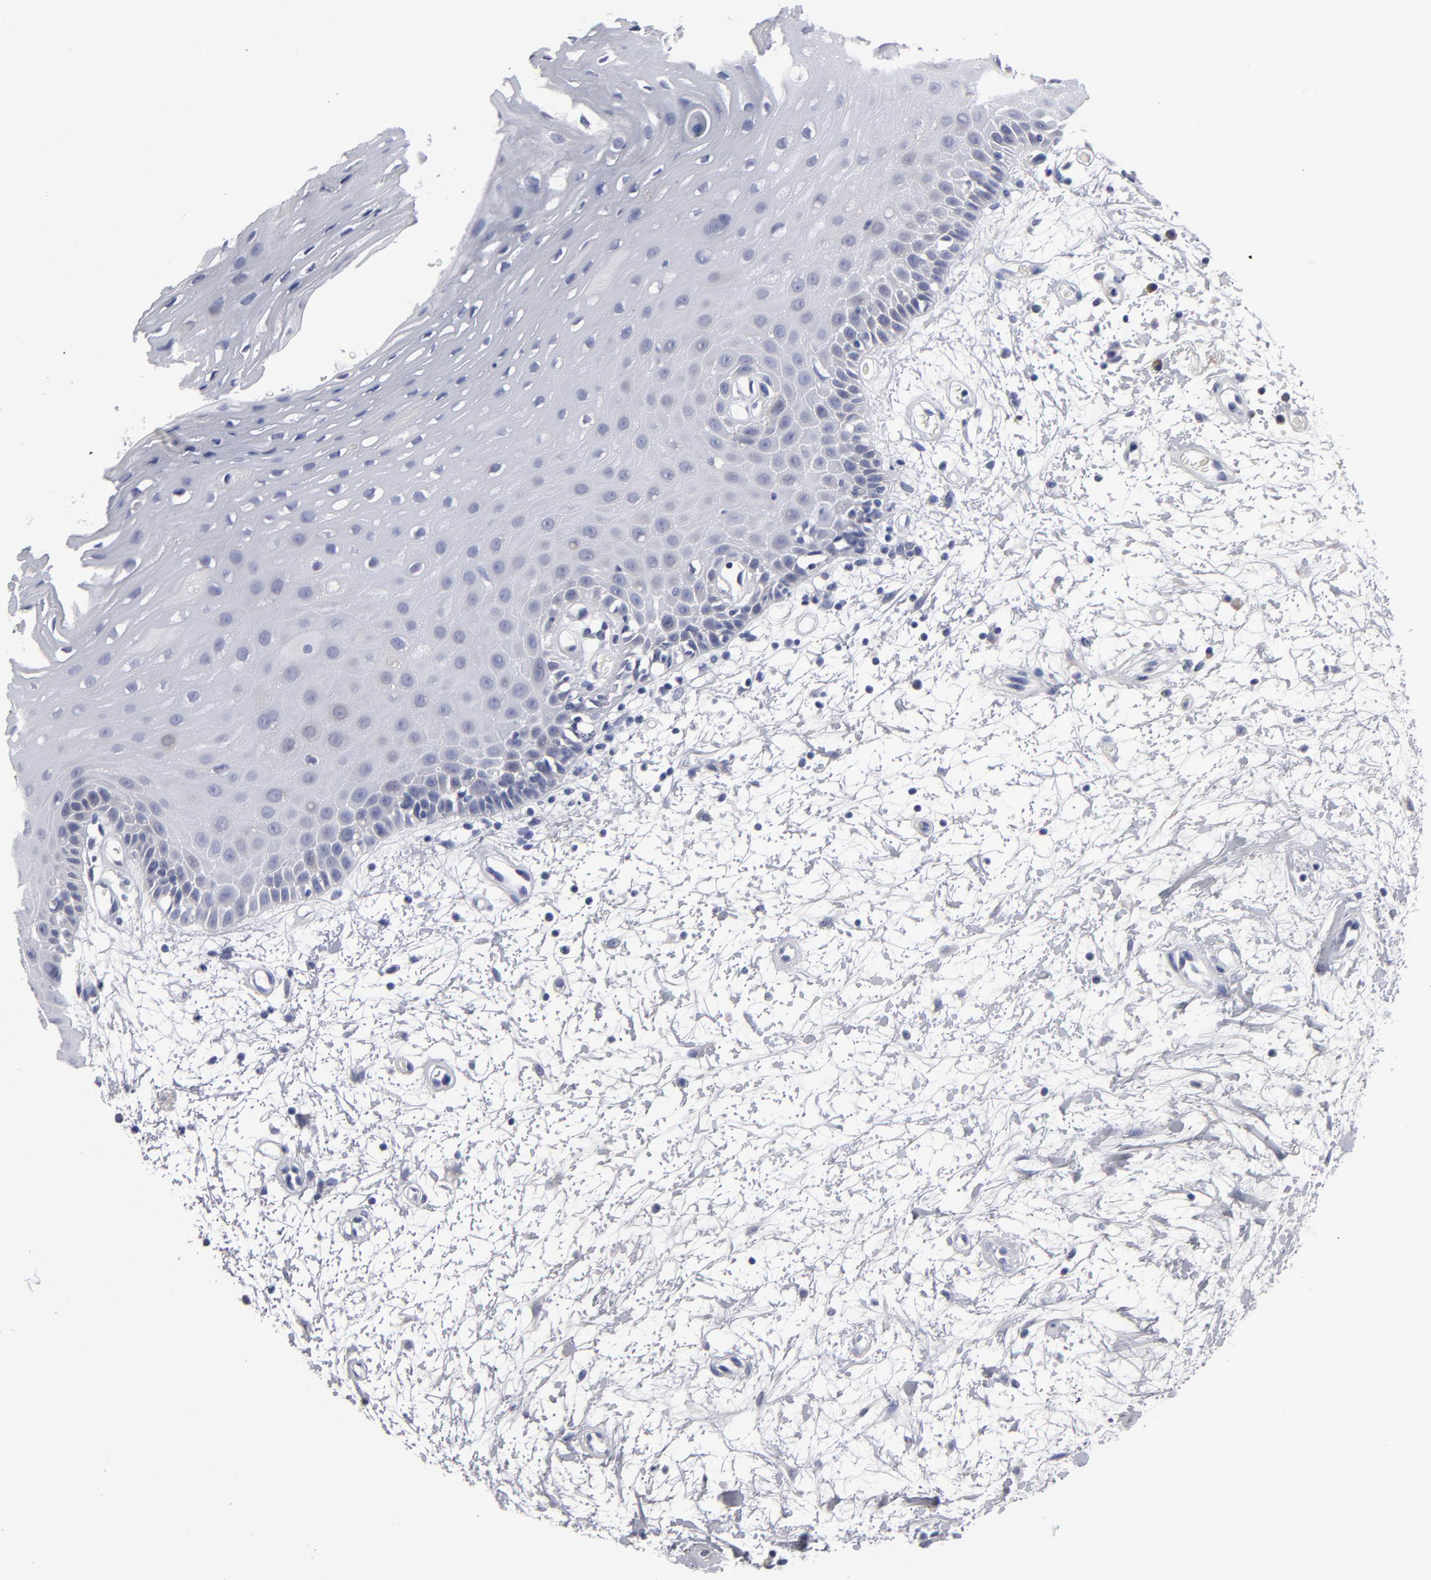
{"staining": {"intensity": "negative", "quantity": "none", "location": "none"}, "tissue": "oral mucosa", "cell_type": "Squamous epithelial cells", "image_type": "normal", "snomed": [{"axis": "morphology", "description": "Normal tissue, NOS"}, {"axis": "topography", "description": "Oral tissue"}], "caption": "IHC histopathology image of normal human oral mucosa stained for a protein (brown), which displays no staining in squamous epithelial cells. (Brightfield microscopy of DAB immunohistochemistry (IHC) at high magnification).", "gene": "CCDC80", "patient": {"sex": "female", "age": 79}}